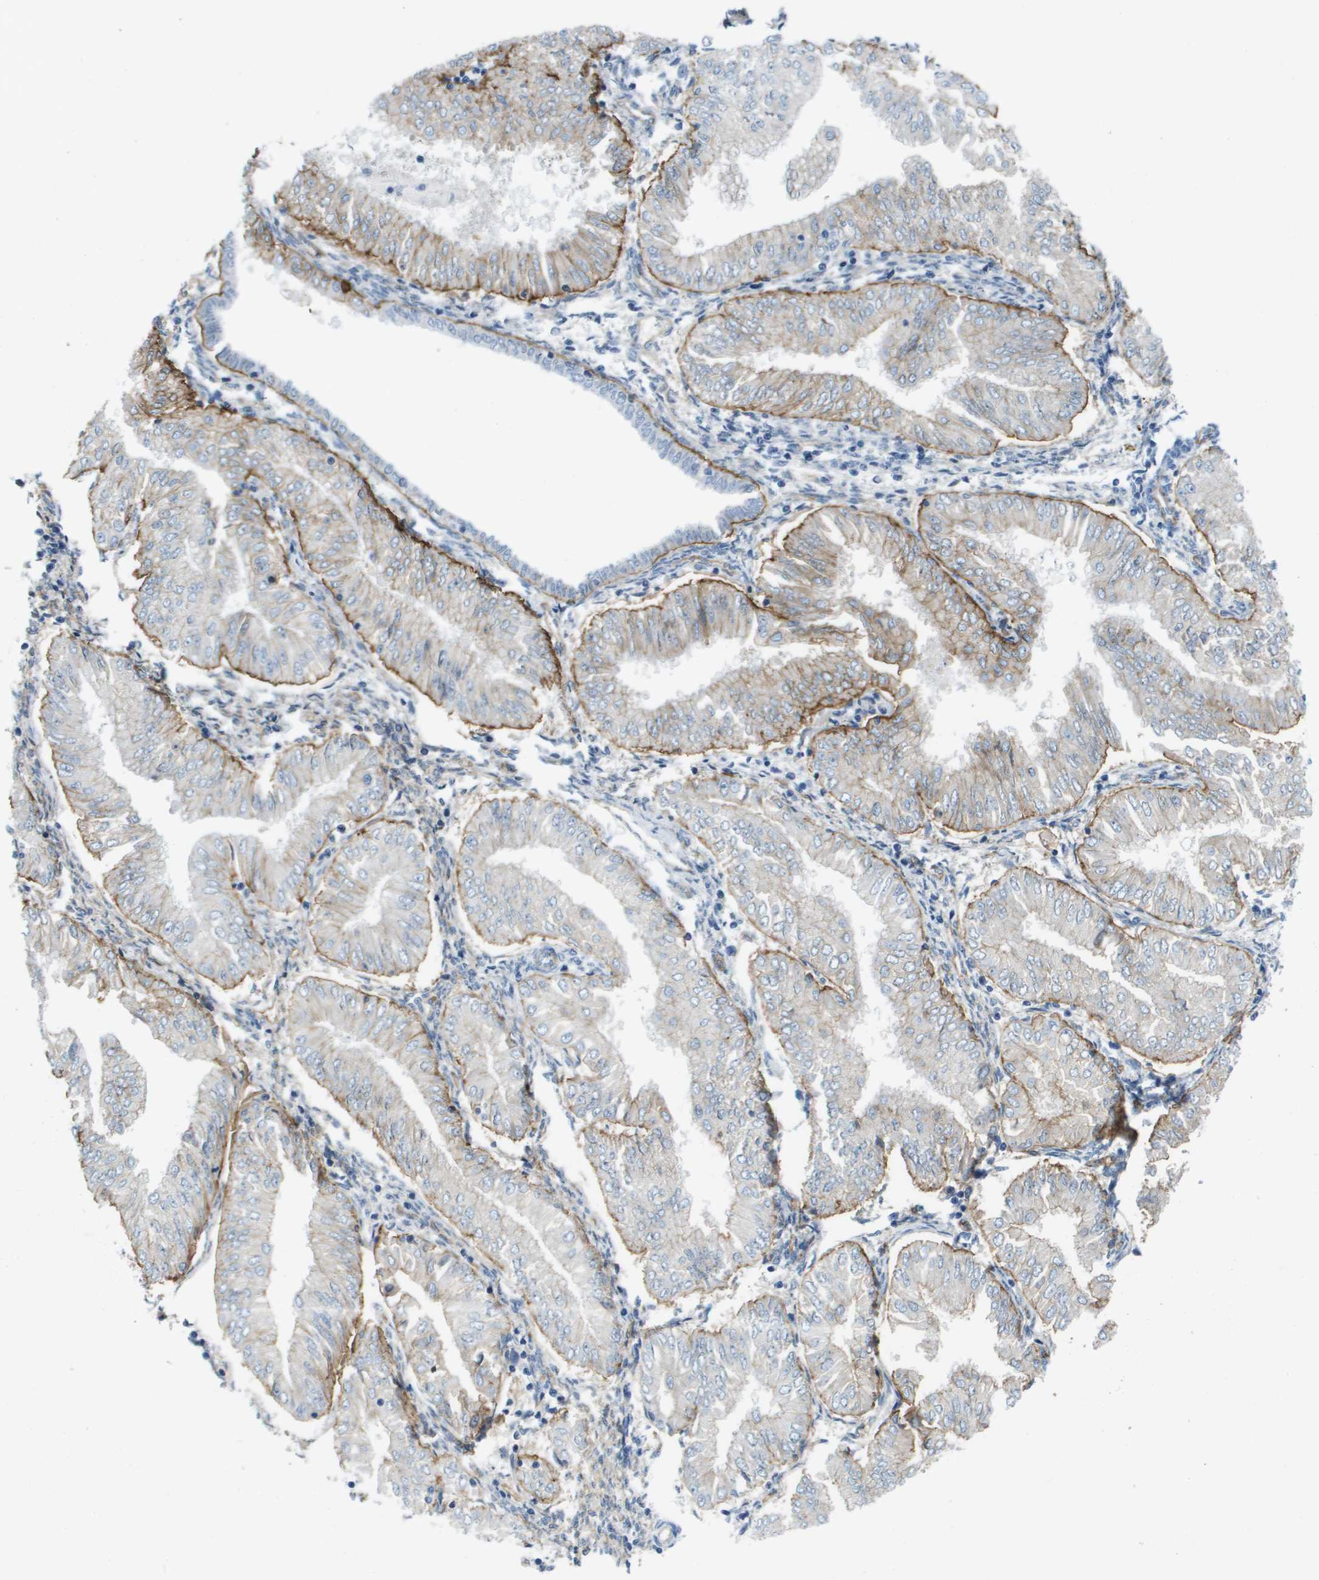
{"staining": {"intensity": "moderate", "quantity": "25%-75%", "location": "cytoplasmic/membranous"}, "tissue": "endometrial cancer", "cell_type": "Tumor cells", "image_type": "cancer", "snomed": [{"axis": "morphology", "description": "Adenocarcinoma, NOS"}, {"axis": "topography", "description": "Endometrium"}], "caption": "Moderate cytoplasmic/membranous expression is present in approximately 25%-75% of tumor cells in adenocarcinoma (endometrial).", "gene": "ITGA6", "patient": {"sex": "female", "age": 53}}